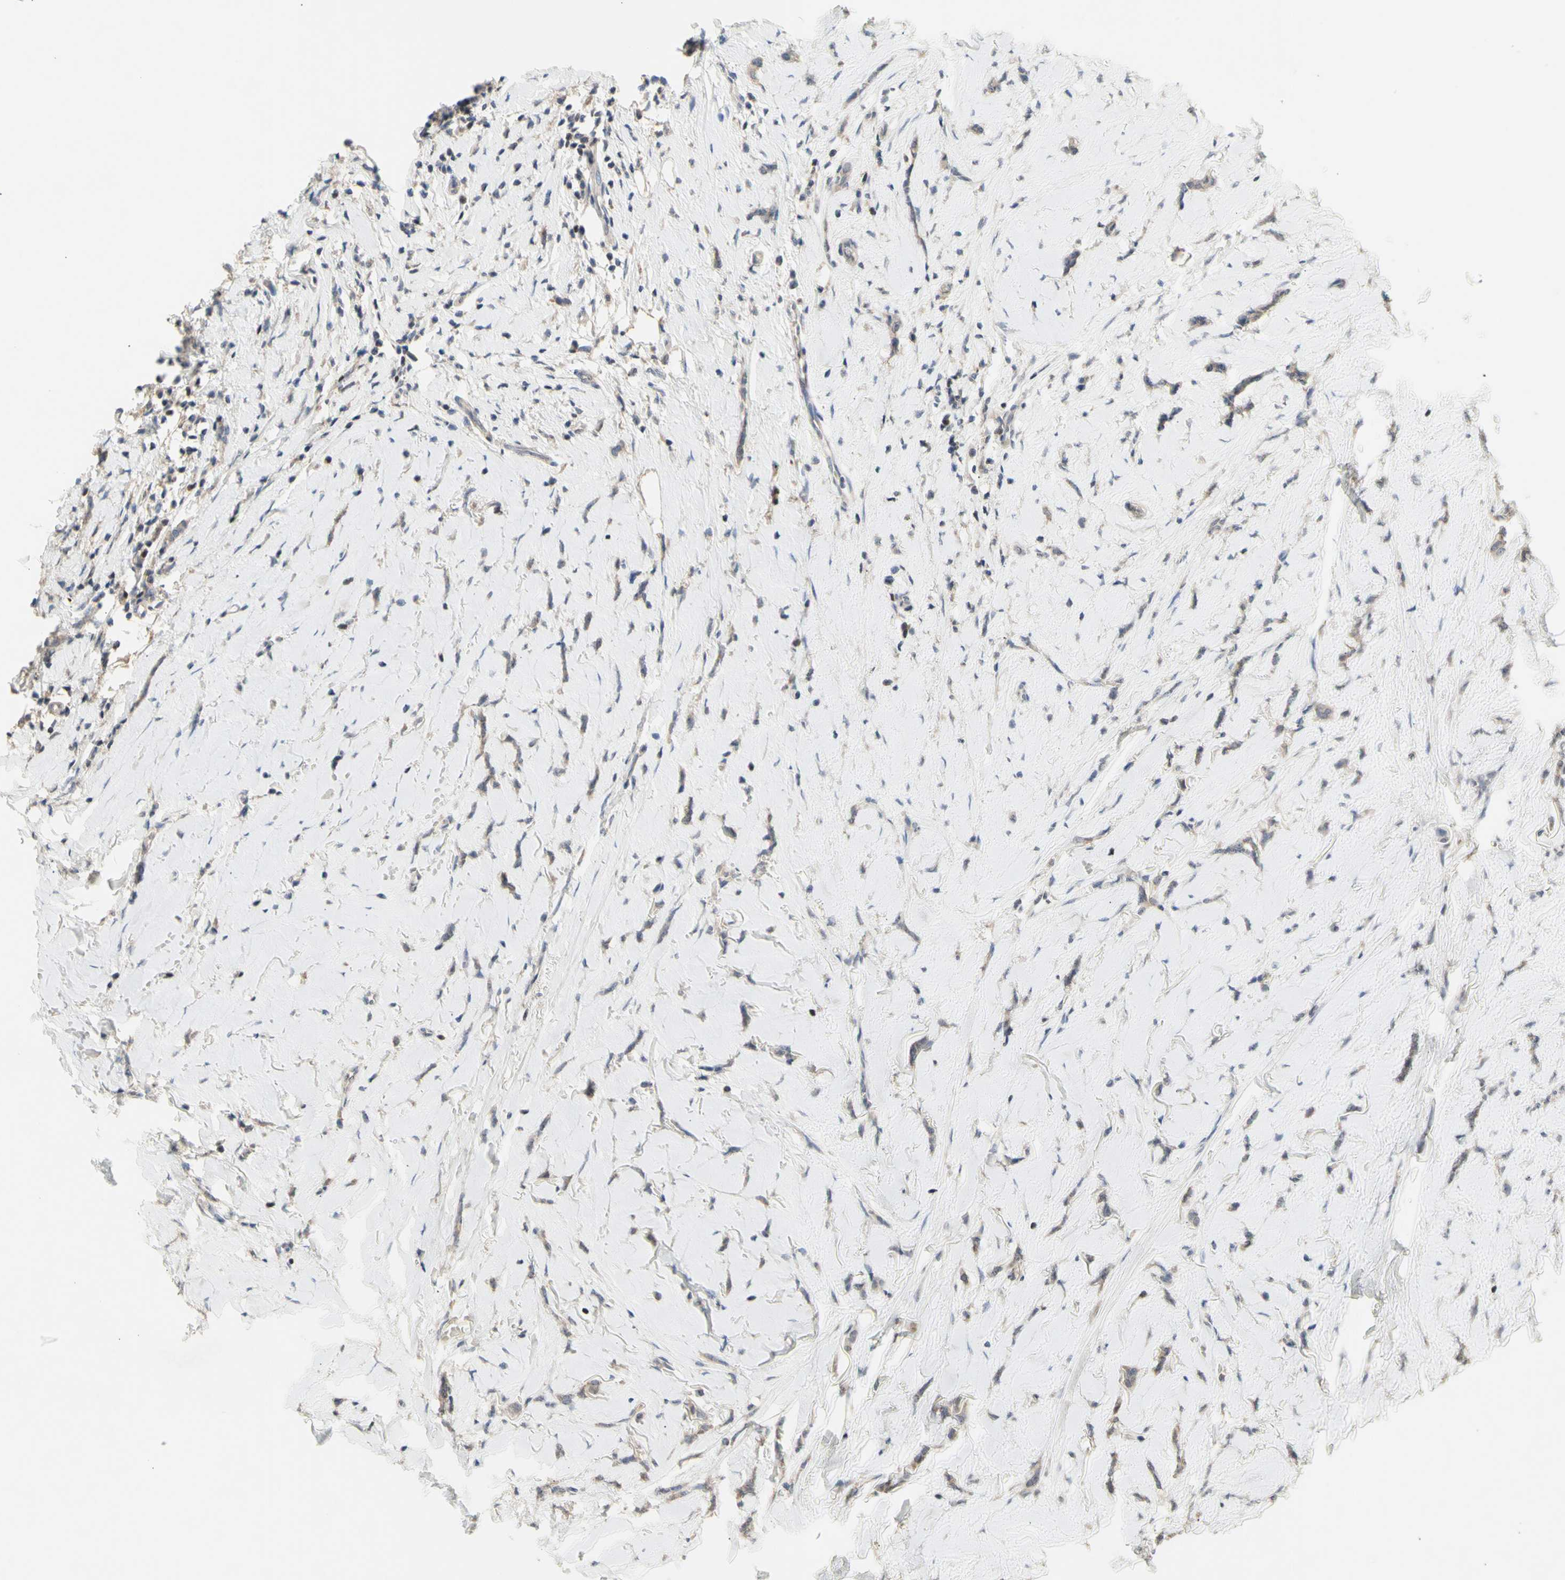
{"staining": {"intensity": "negative", "quantity": "none", "location": "none"}, "tissue": "breast cancer", "cell_type": "Tumor cells", "image_type": "cancer", "snomed": [{"axis": "morphology", "description": "Lobular carcinoma"}, {"axis": "topography", "description": "Skin"}, {"axis": "topography", "description": "Breast"}], "caption": "IHC histopathology image of neoplastic tissue: human breast lobular carcinoma stained with DAB (3,3'-diaminobenzidine) shows no significant protein staining in tumor cells. (DAB (3,3'-diaminobenzidine) immunohistochemistry (IHC), high magnification).", "gene": "NLRP1", "patient": {"sex": "female", "age": 46}}